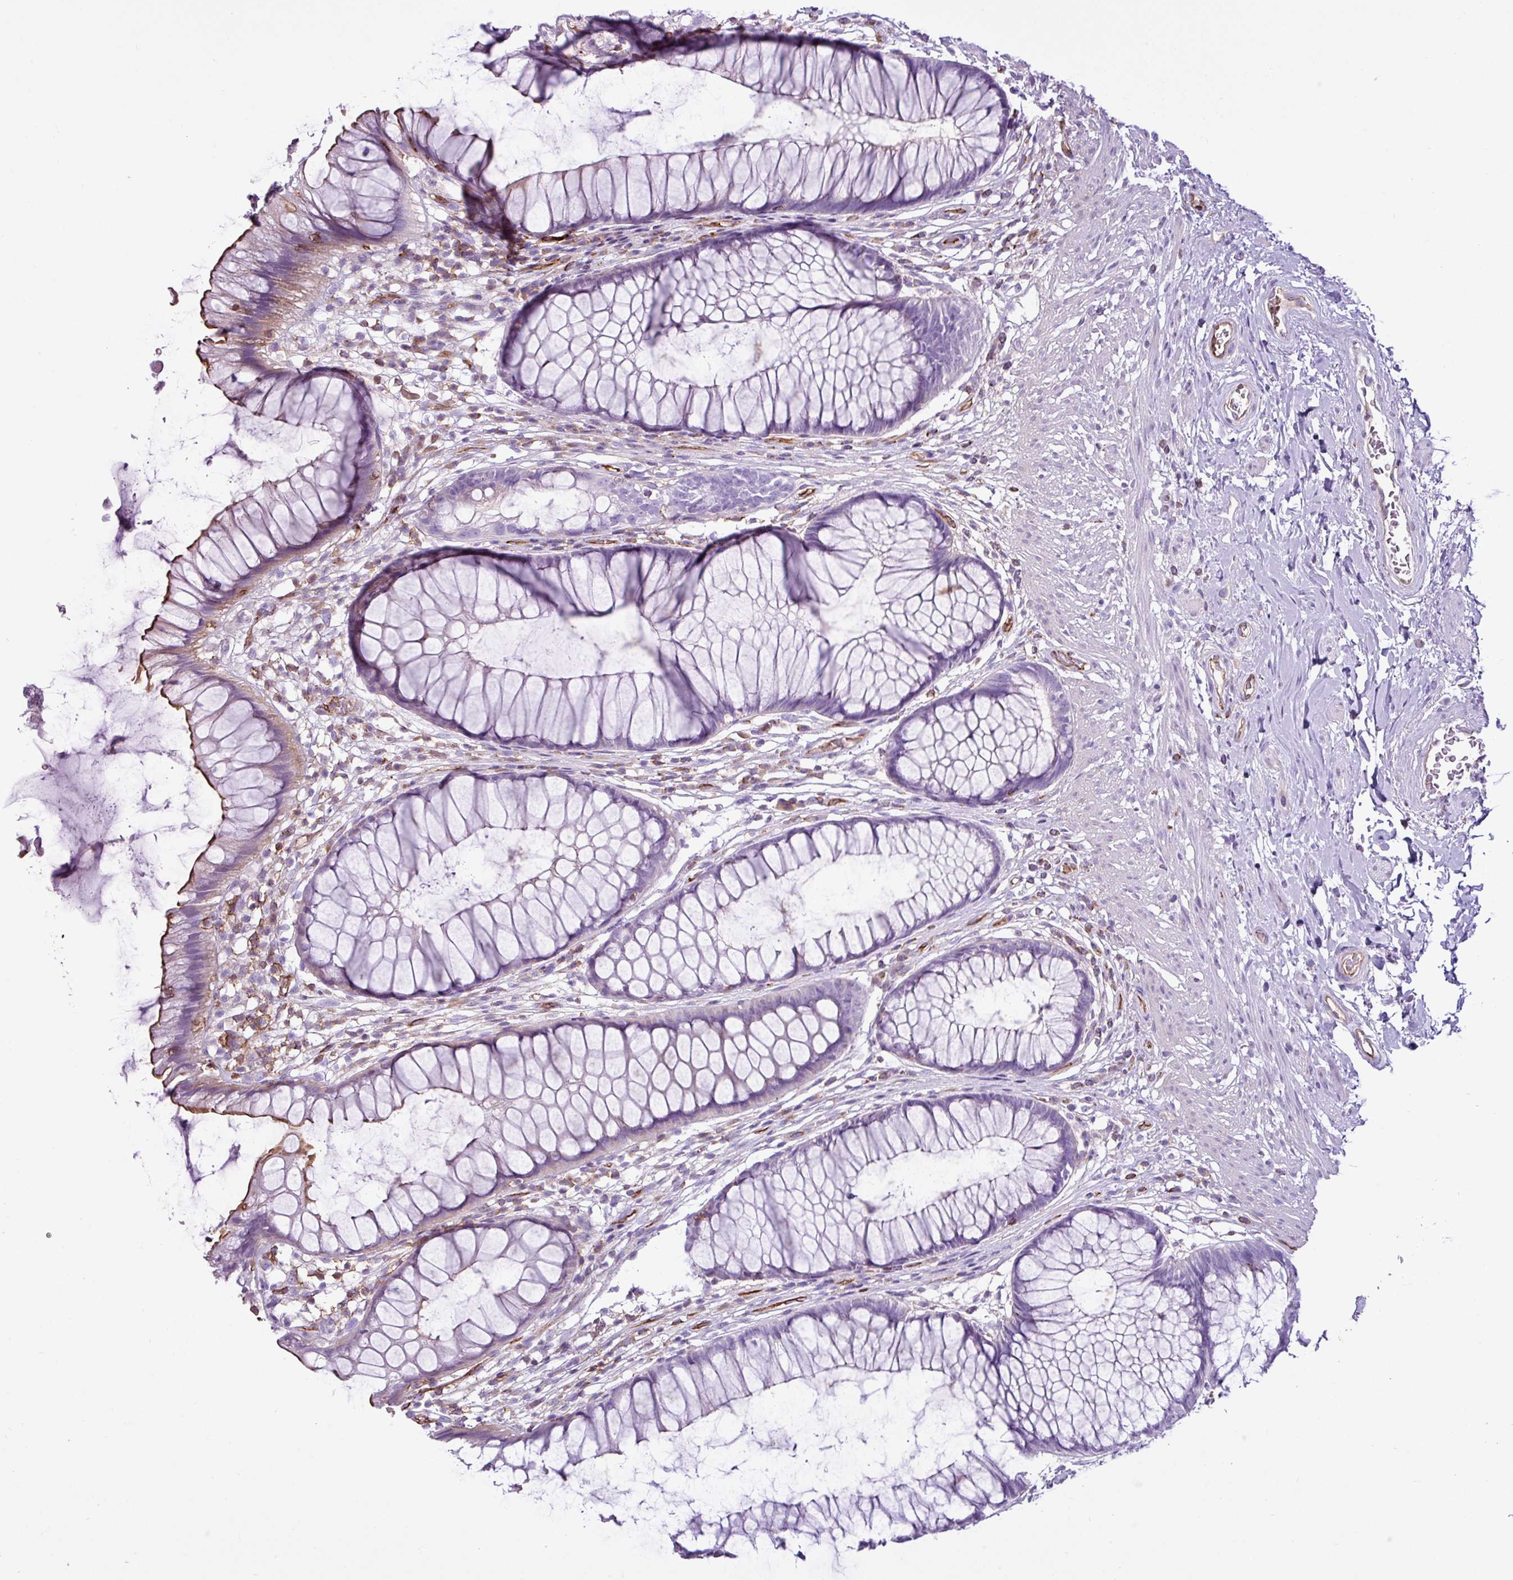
{"staining": {"intensity": "moderate", "quantity": "<25%", "location": "cytoplasmic/membranous"}, "tissue": "rectum", "cell_type": "Glandular cells", "image_type": "normal", "snomed": [{"axis": "morphology", "description": "Normal tissue, NOS"}, {"axis": "topography", "description": "Smooth muscle"}, {"axis": "topography", "description": "Rectum"}], "caption": "Immunohistochemical staining of normal rectum exhibits low levels of moderate cytoplasmic/membranous expression in about <25% of glandular cells. The staining is performed using DAB brown chromogen to label protein expression. The nuclei are counter-stained blue using hematoxylin.", "gene": "EME2", "patient": {"sex": "male", "age": 53}}